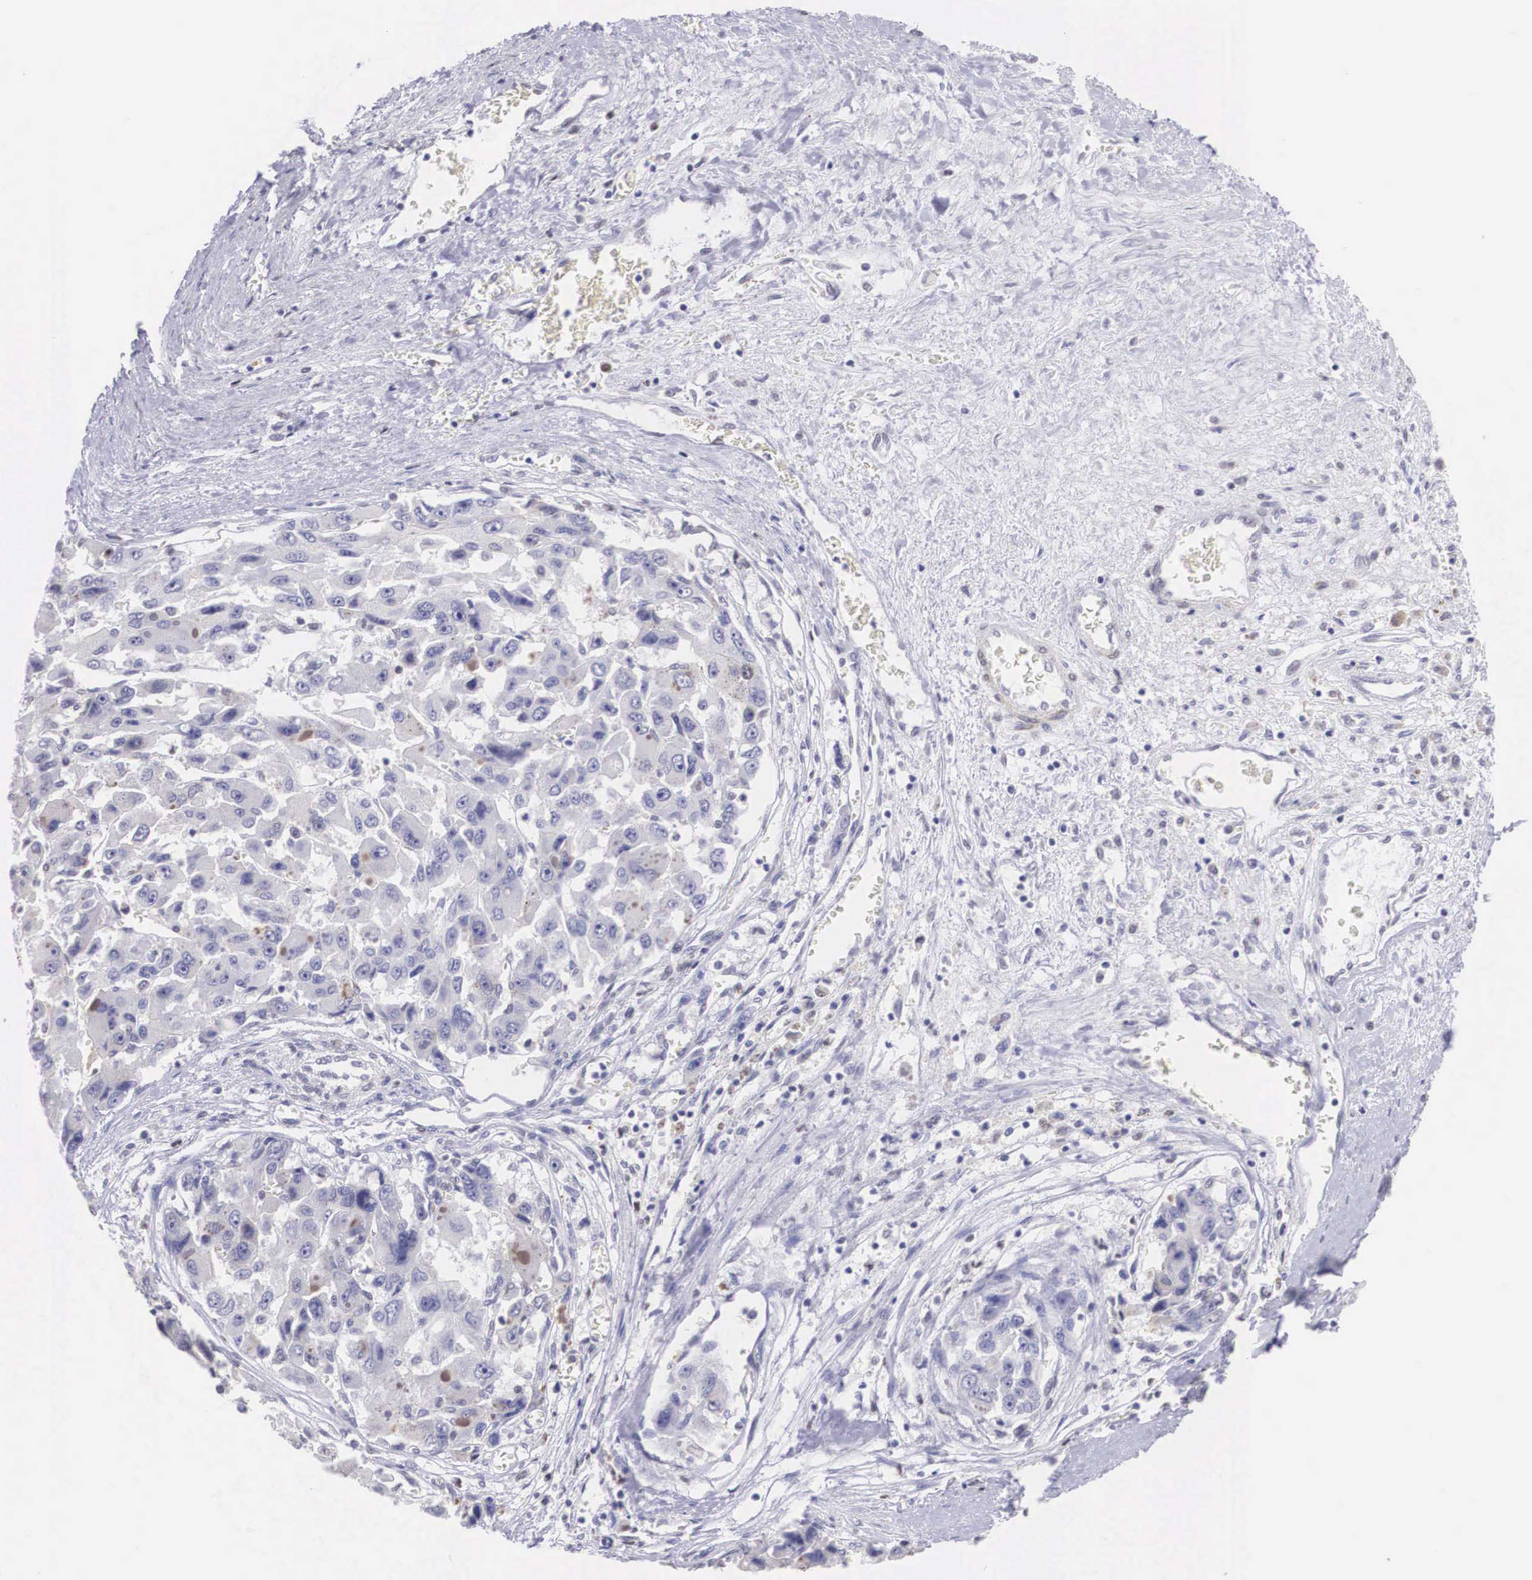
{"staining": {"intensity": "weak", "quantity": "<25%", "location": "cytoplasmic/membranous"}, "tissue": "liver cancer", "cell_type": "Tumor cells", "image_type": "cancer", "snomed": [{"axis": "morphology", "description": "Carcinoma, Hepatocellular, NOS"}, {"axis": "topography", "description": "Liver"}], "caption": "Liver cancer stained for a protein using immunohistochemistry (IHC) displays no expression tumor cells.", "gene": "ETV6", "patient": {"sex": "male", "age": 64}}